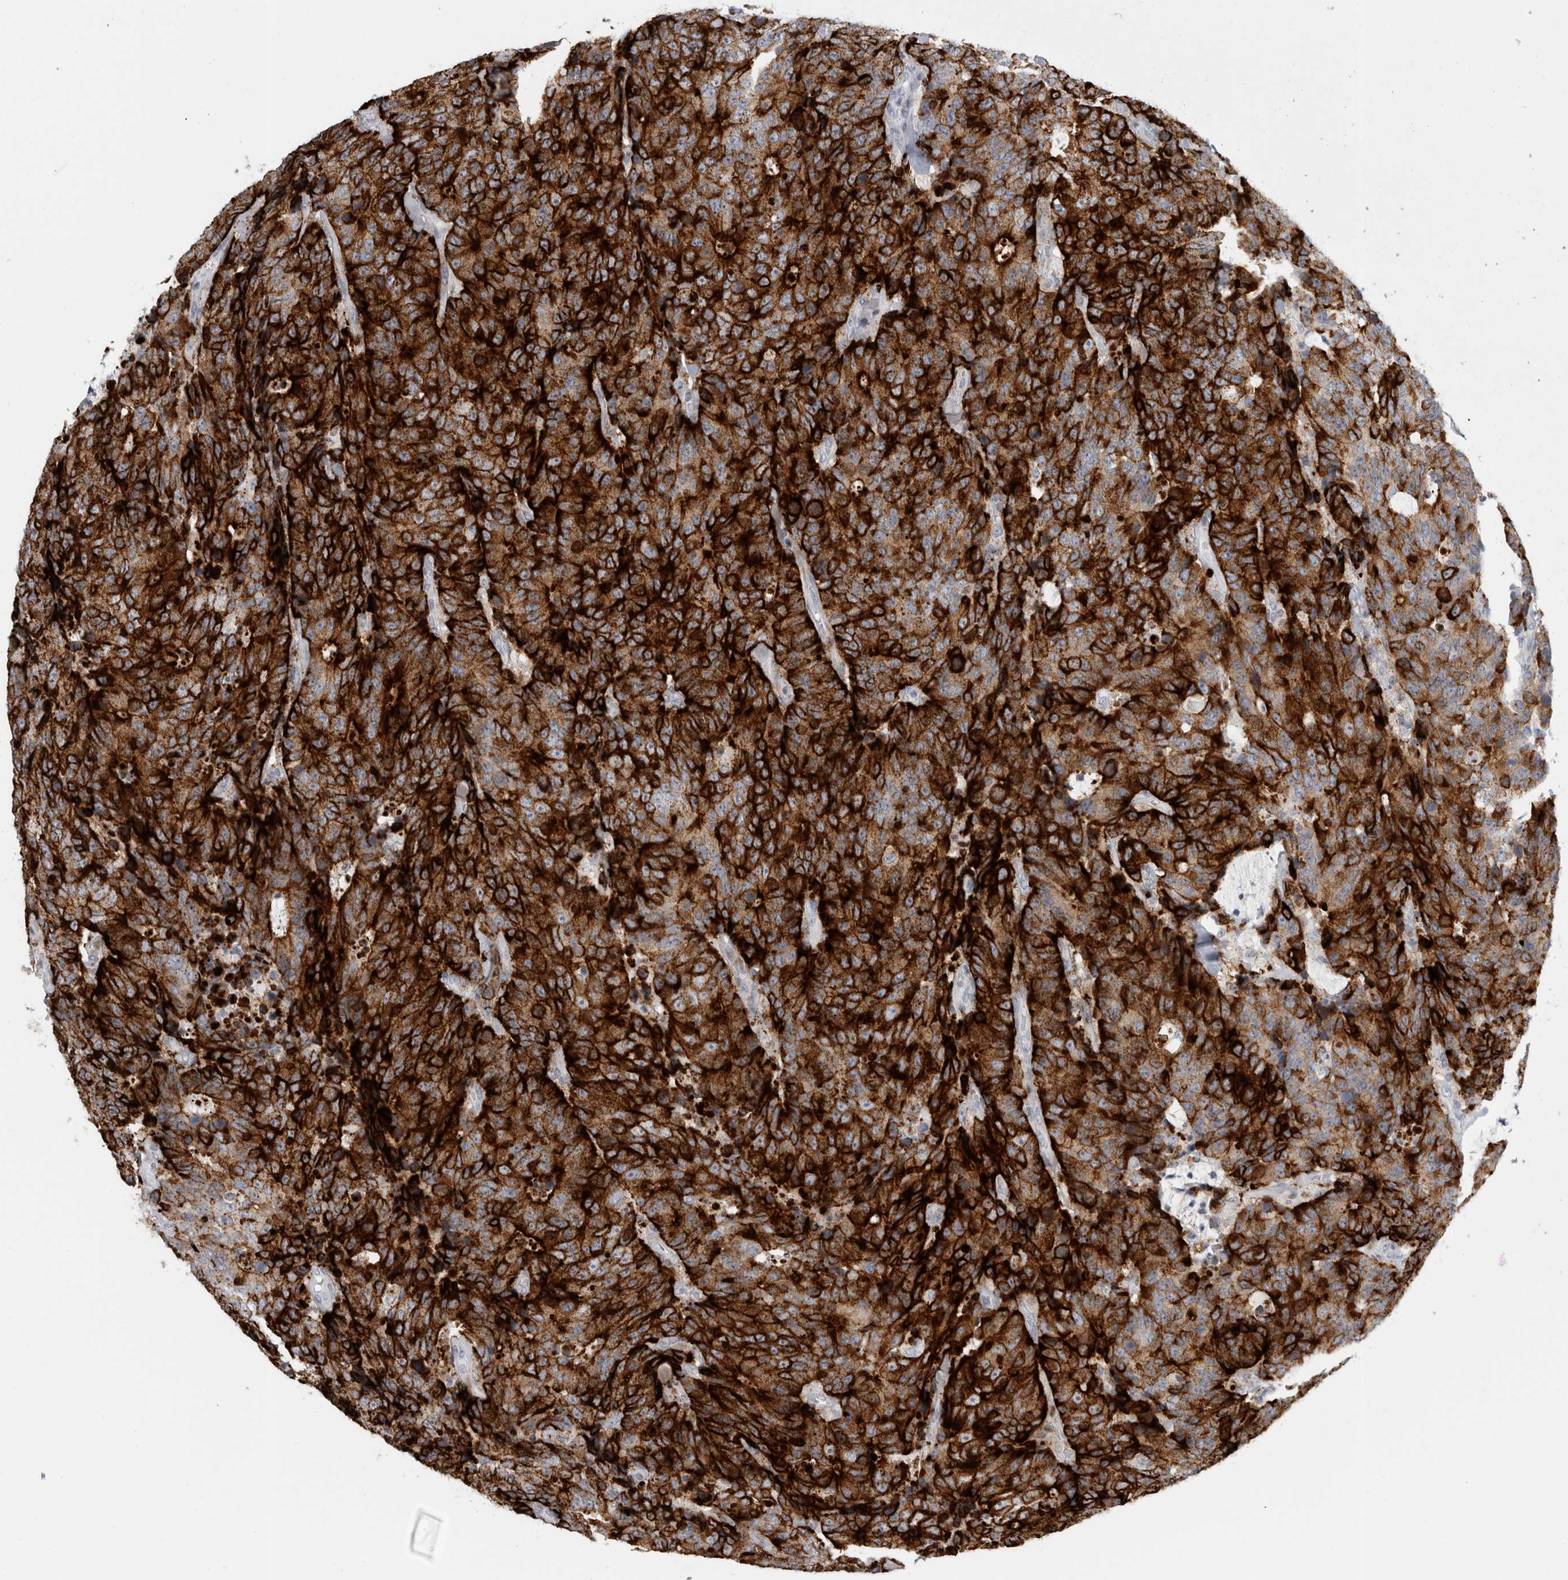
{"staining": {"intensity": "strong", "quantity": ">75%", "location": "cytoplasmic/membranous"}, "tissue": "colorectal cancer", "cell_type": "Tumor cells", "image_type": "cancer", "snomed": [{"axis": "morphology", "description": "Adenocarcinoma, NOS"}, {"axis": "topography", "description": "Colon"}], "caption": "IHC staining of colorectal adenocarcinoma, which displays high levels of strong cytoplasmic/membranous staining in approximately >75% of tumor cells indicating strong cytoplasmic/membranous protein expression. The staining was performed using DAB (3,3'-diaminobenzidine) (brown) for protein detection and nuclei were counterstained in hematoxylin (blue).", "gene": "CPE", "patient": {"sex": "female", "age": 86}}